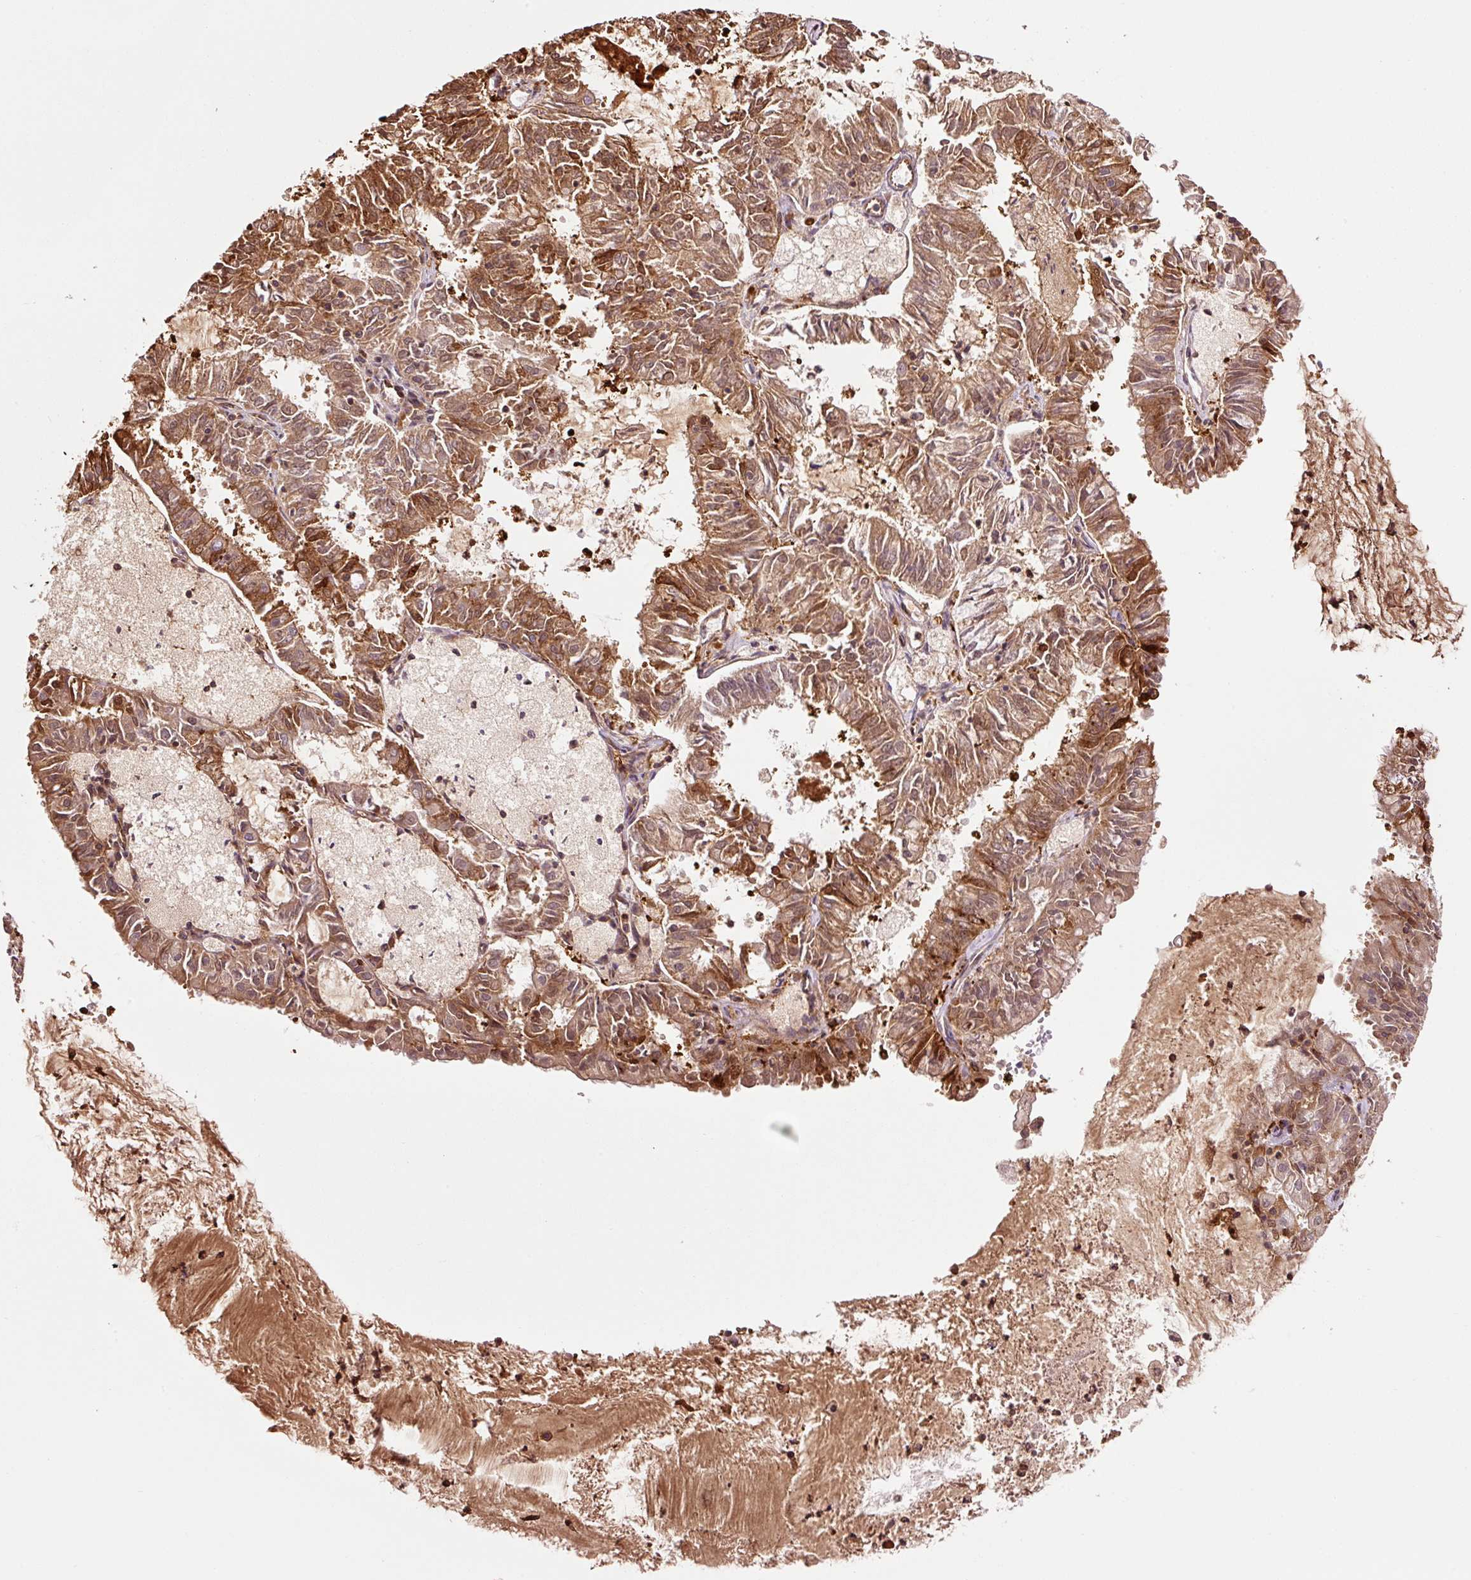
{"staining": {"intensity": "moderate", "quantity": ">75%", "location": "cytoplasmic/membranous,nuclear"}, "tissue": "endometrial cancer", "cell_type": "Tumor cells", "image_type": "cancer", "snomed": [{"axis": "morphology", "description": "Adenocarcinoma, NOS"}, {"axis": "topography", "description": "Endometrium"}], "caption": "Moderate cytoplasmic/membranous and nuclear expression for a protein is seen in approximately >75% of tumor cells of adenocarcinoma (endometrial) using immunohistochemistry.", "gene": "FBXL14", "patient": {"sex": "female", "age": 57}}